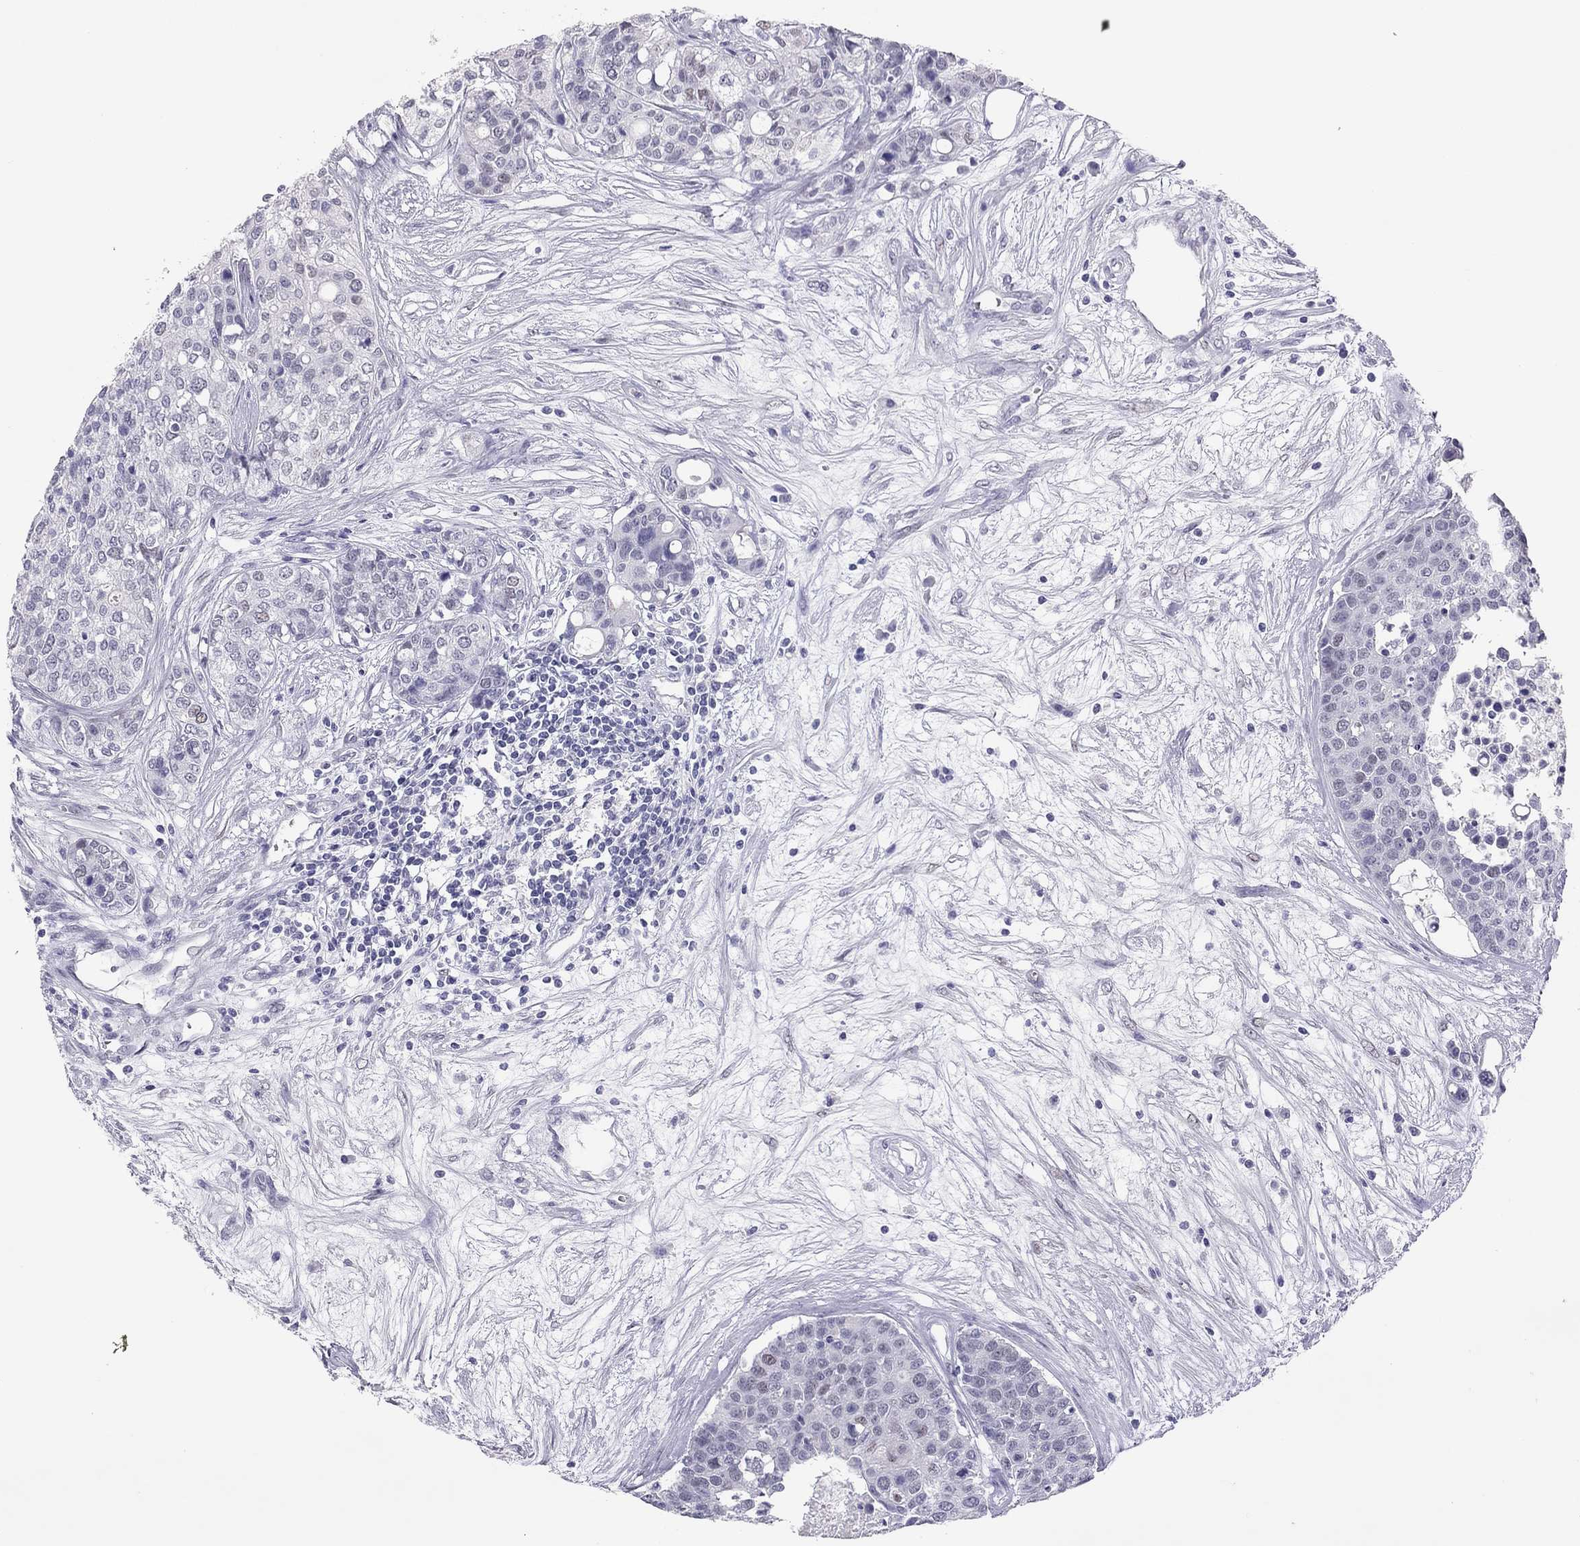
{"staining": {"intensity": "negative", "quantity": "none", "location": "none"}, "tissue": "carcinoid", "cell_type": "Tumor cells", "image_type": "cancer", "snomed": [{"axis": "morphology", "description": "Carcinoid, malignant, NOS"}, {"axis": "topography", "description": "Colon"}], "caption": "Immunohistochemical staining of human malignant carcinoid shows no significant staining in tumor cells.", "gene": "PHOX2A", "patient": {"sex": "male", "age": 81}}